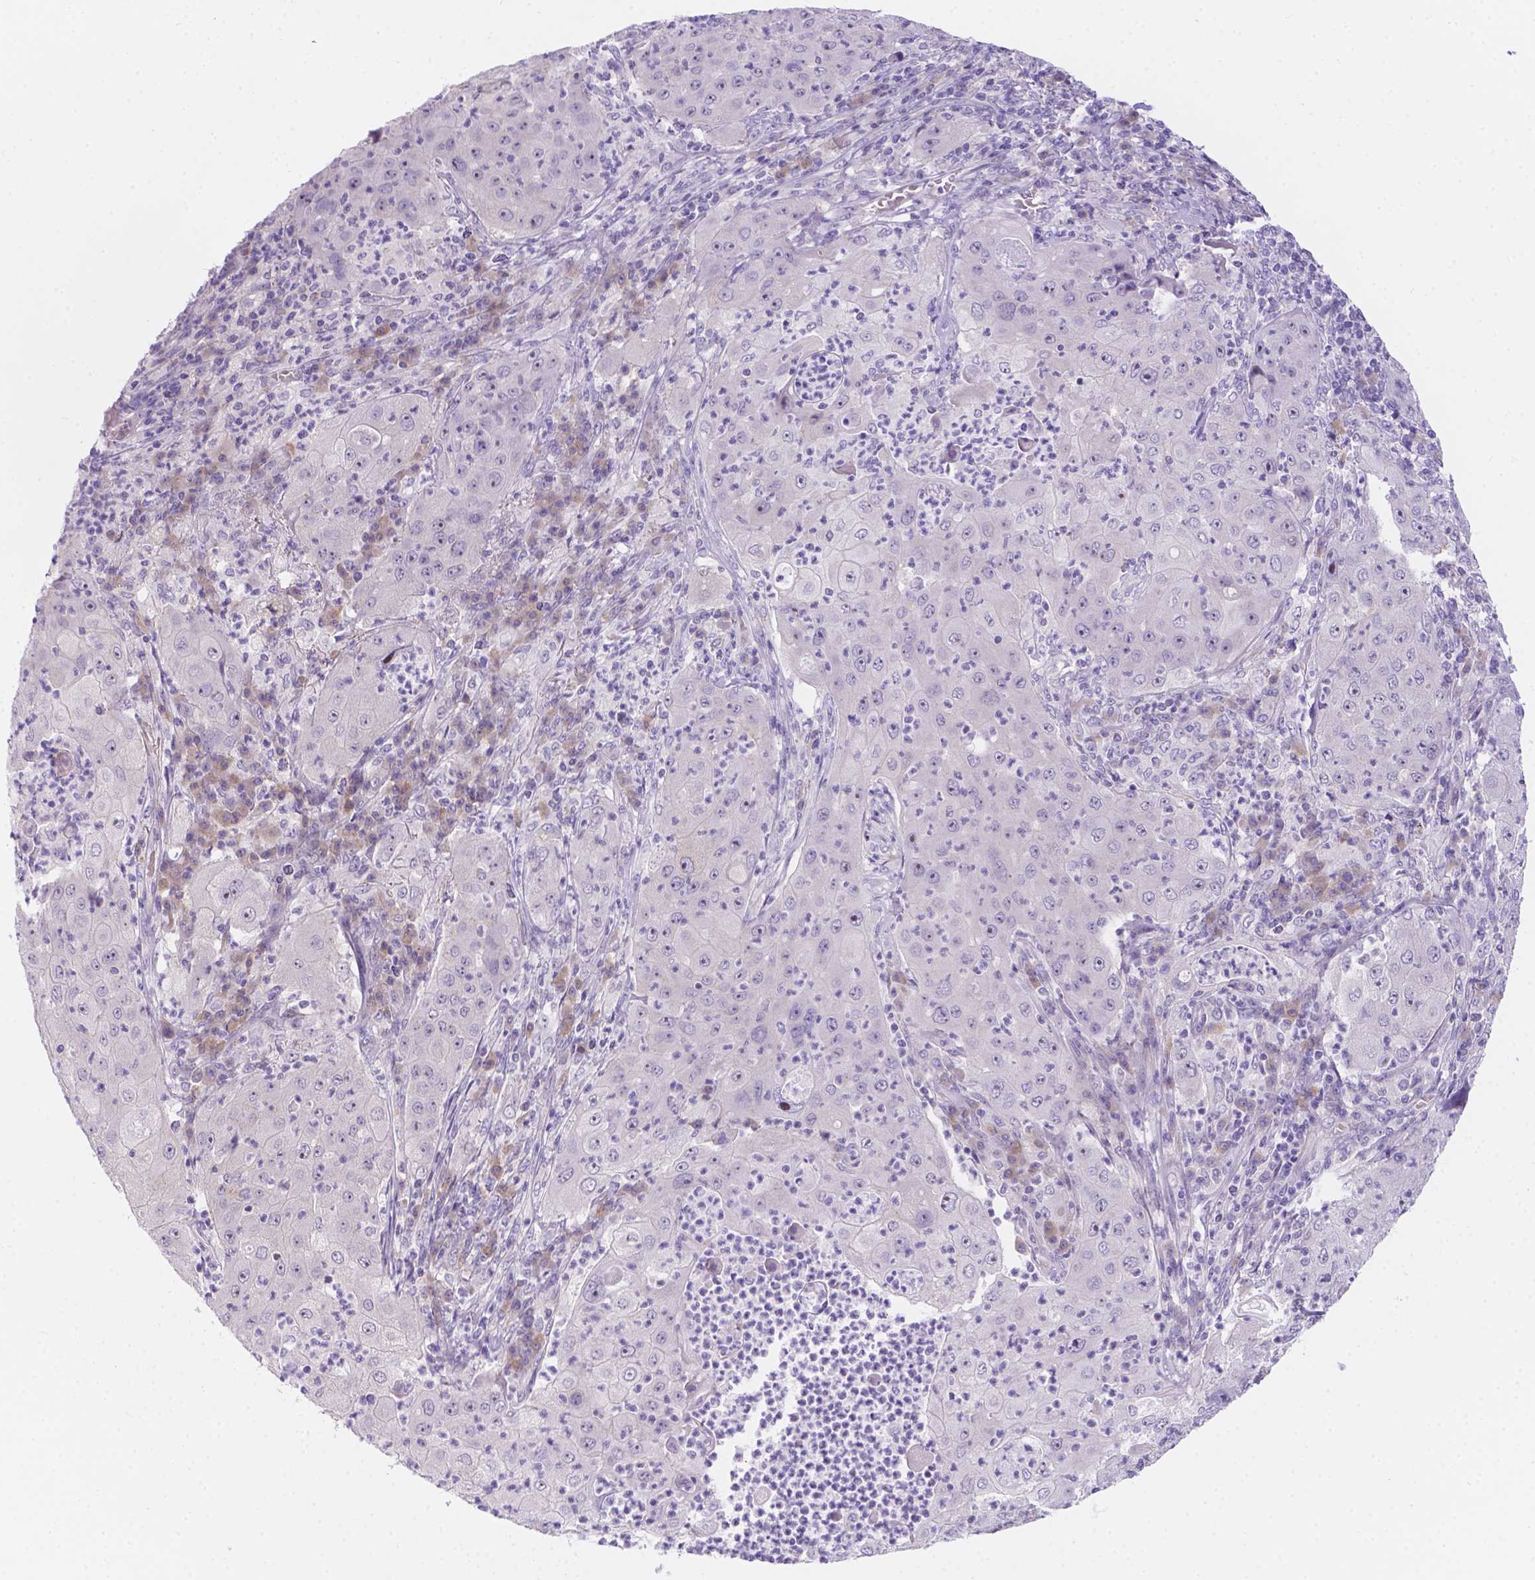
{"staining": {"intensity": "negative", "quantity": "none", "location": "none"}, "tissue": "lung cancer", "cell_type": "Tumor cells", "image_type": "cancer", "snomed": [{"axis": "morphology", "description": "Squamous cell carcinoma, NOS"}, {"axis": "topography", "description": "Lung"}], "caption": "An IHC photomicrograph of lung cancer (squamous cell carcinoma) is shown. There is no staining in tumor cells of lung cancer (squamous cell carcinoma). Brightfield microscopy of immunohistochemistry stained with DAB (3,3'-diaminobenzidine) (brown) and hematoxylin (blue), captured at high magnification.", "gene": "CD96", "patient": {"sex": "female", "age": 59}}